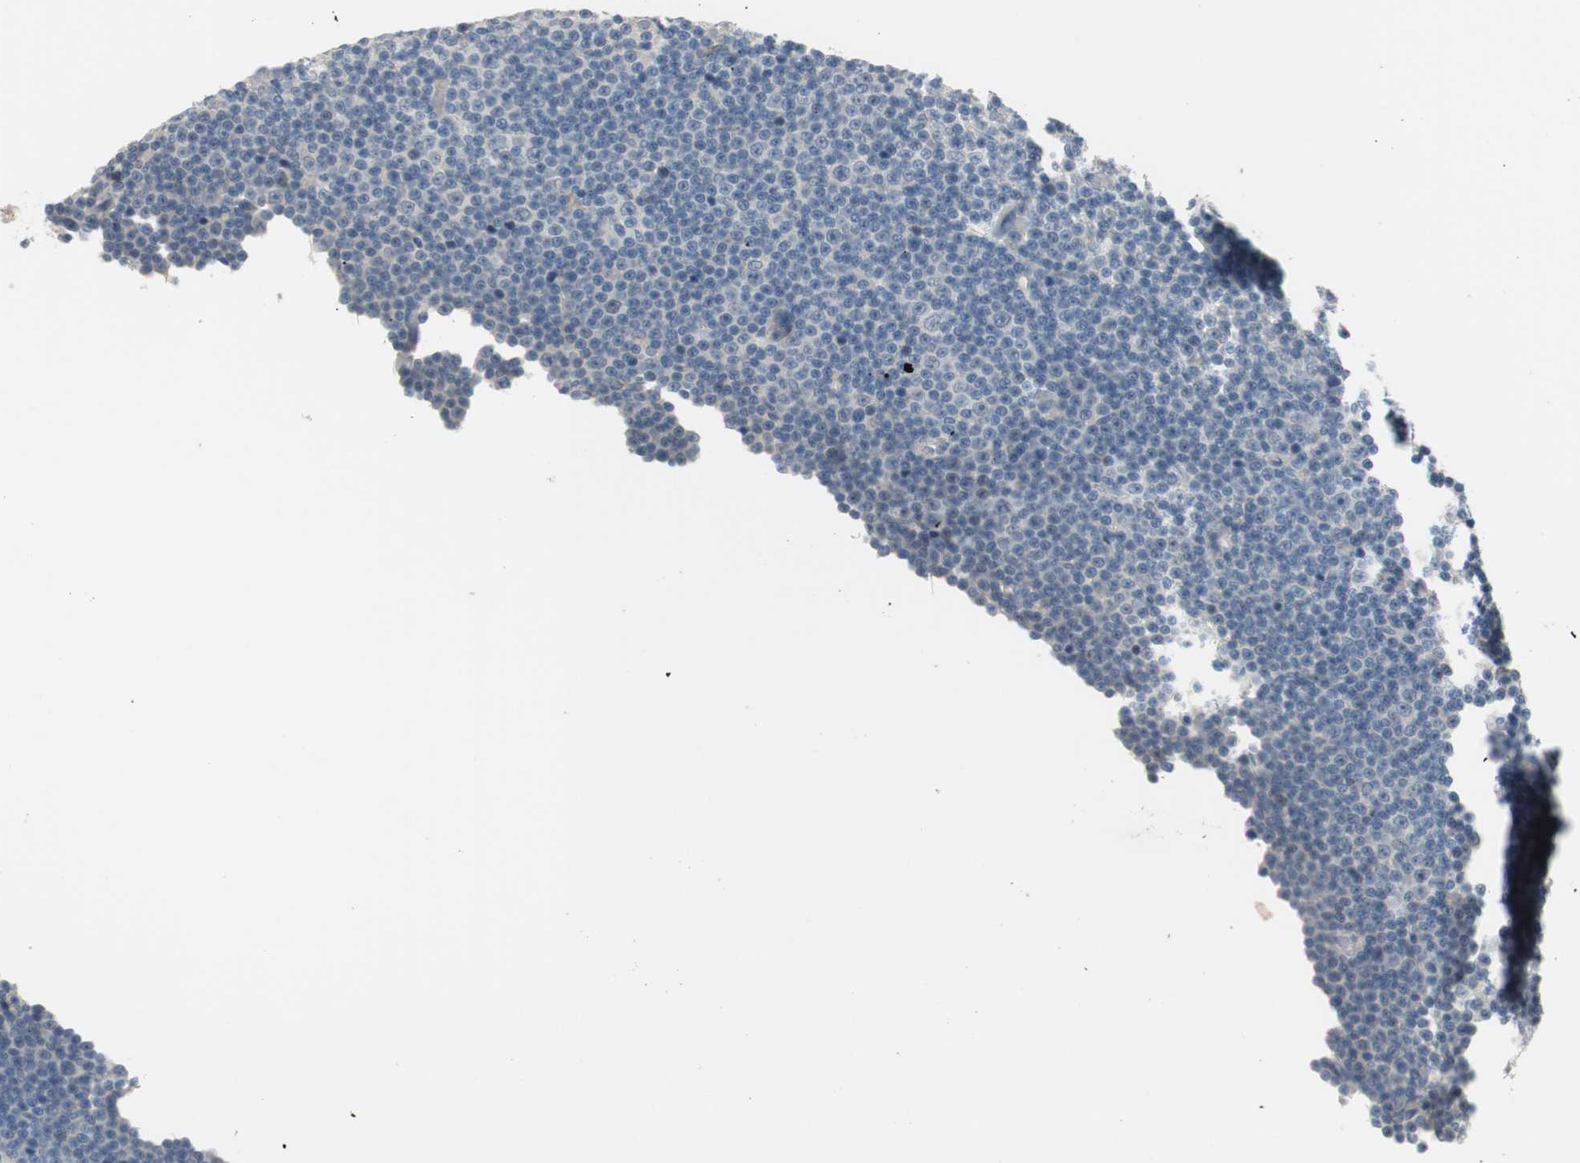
{"staining": {"intensity": "negative", "quantity": "none", "location": "none"}, "tissue": "lymphoma", "cell_type": "Tumor cells", "image_type": "cancer", "snomed": [{"axis": "morphology", "description": "Malignant lymphoma, non-Hodgkin's type, Low grade"}, {"axis": "topography", "description": "Lymph node"}], "caption": "Immunohistochemical staining of malignant lymphoma, non-Hodgkin's type (low-grade) demonstrates no significant staining in tumor cells.", "gene": "COL12A1", "patient": {"sex": "female", "age": 67}}